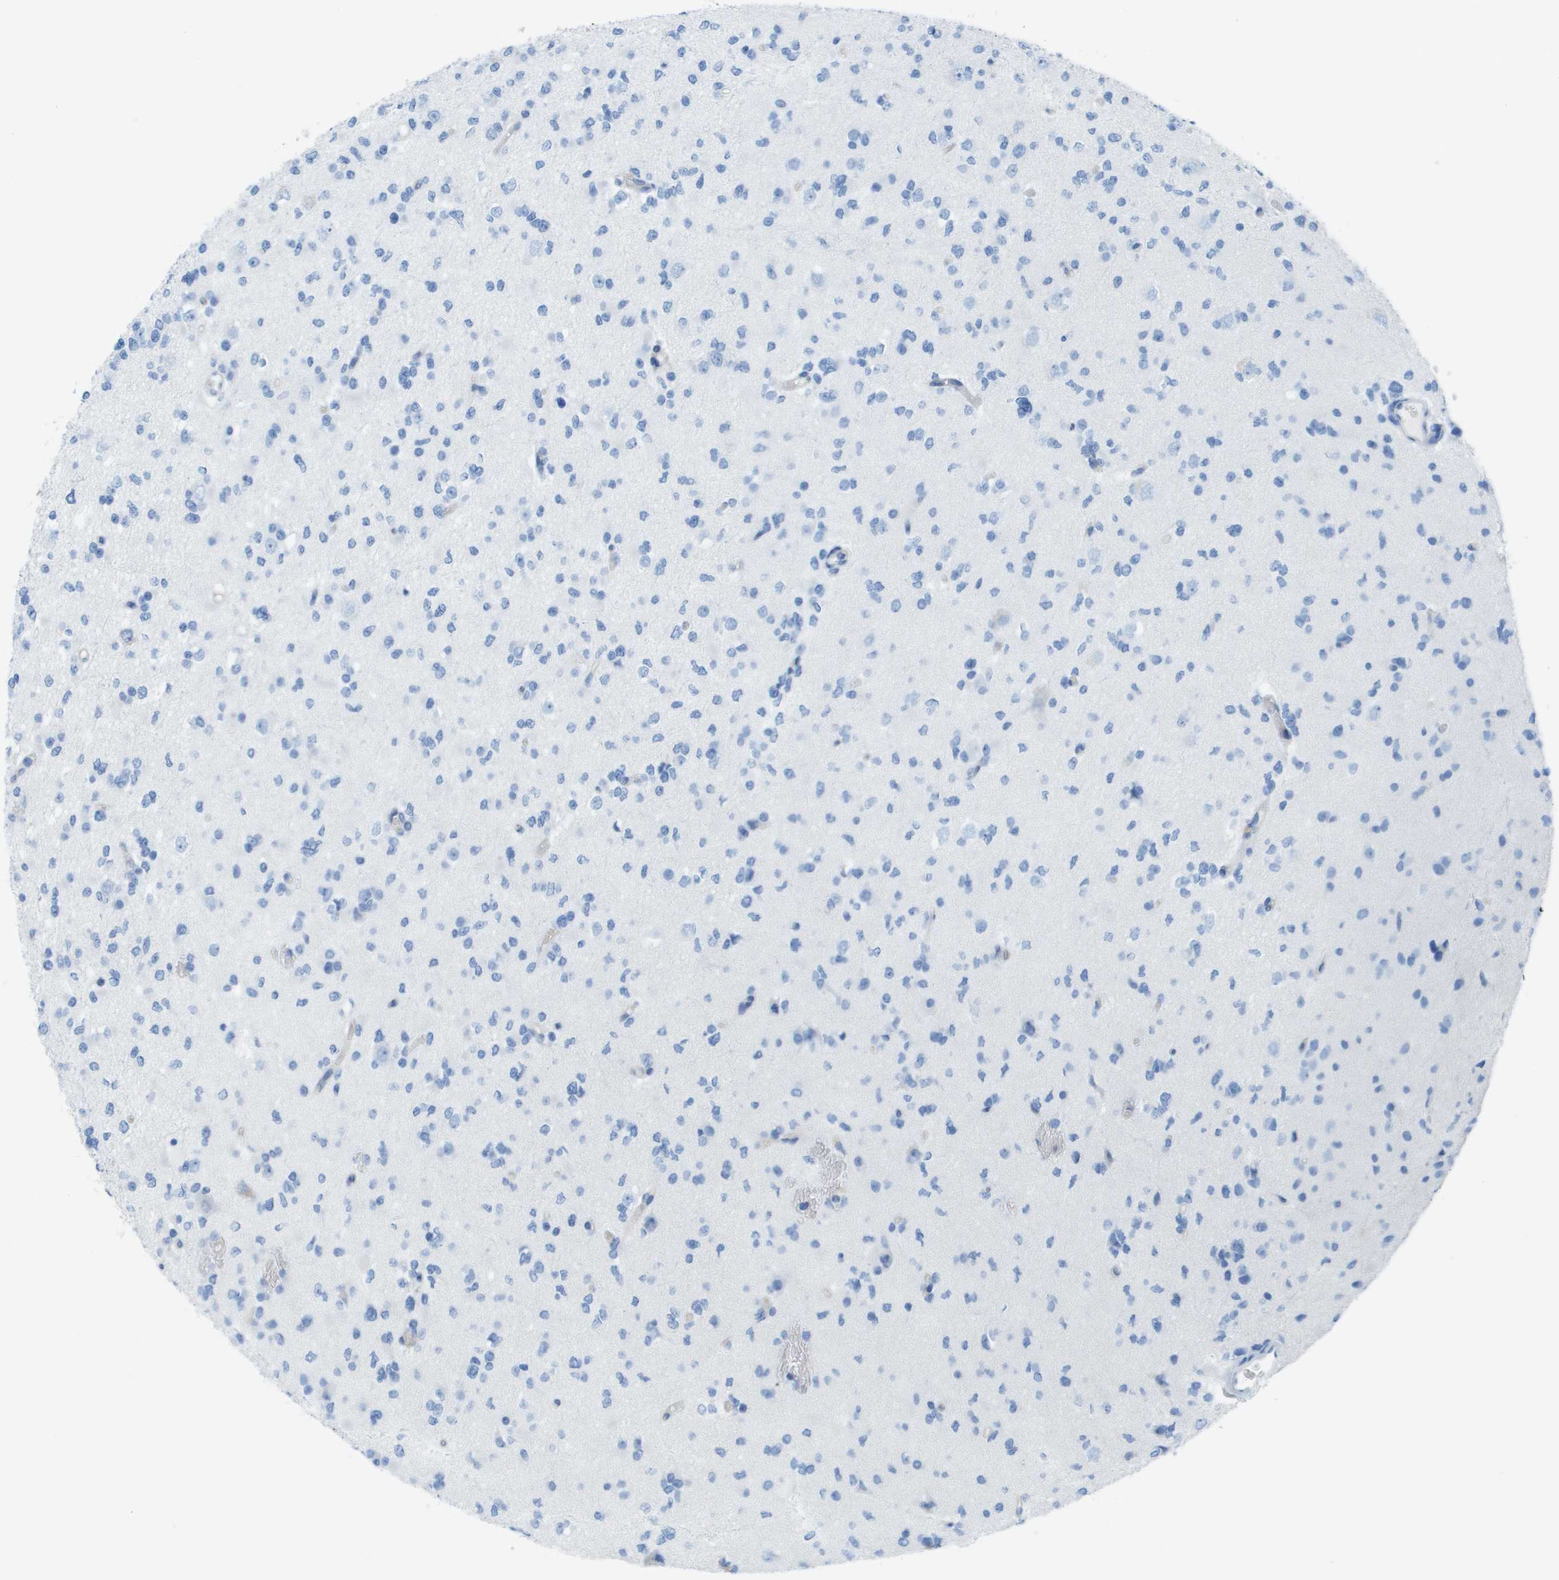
{"staining": {"intensity": "negative", "quantity": "none", "location": "none"}, "tissue": "glioma", "cell_type": "Tumor cells", "image_type": "cancer", "snomed": [{"axis": "morphology", "description": "Glioma, malignant, Low grade"}, {"axis": "topography", "description": "Brain"}], "caption": "Immunohistochemical staining of human glioma displays no significant staining in tumor cells.", "gene": "CD46", "patient": {"sex": "female", "age": 22}}